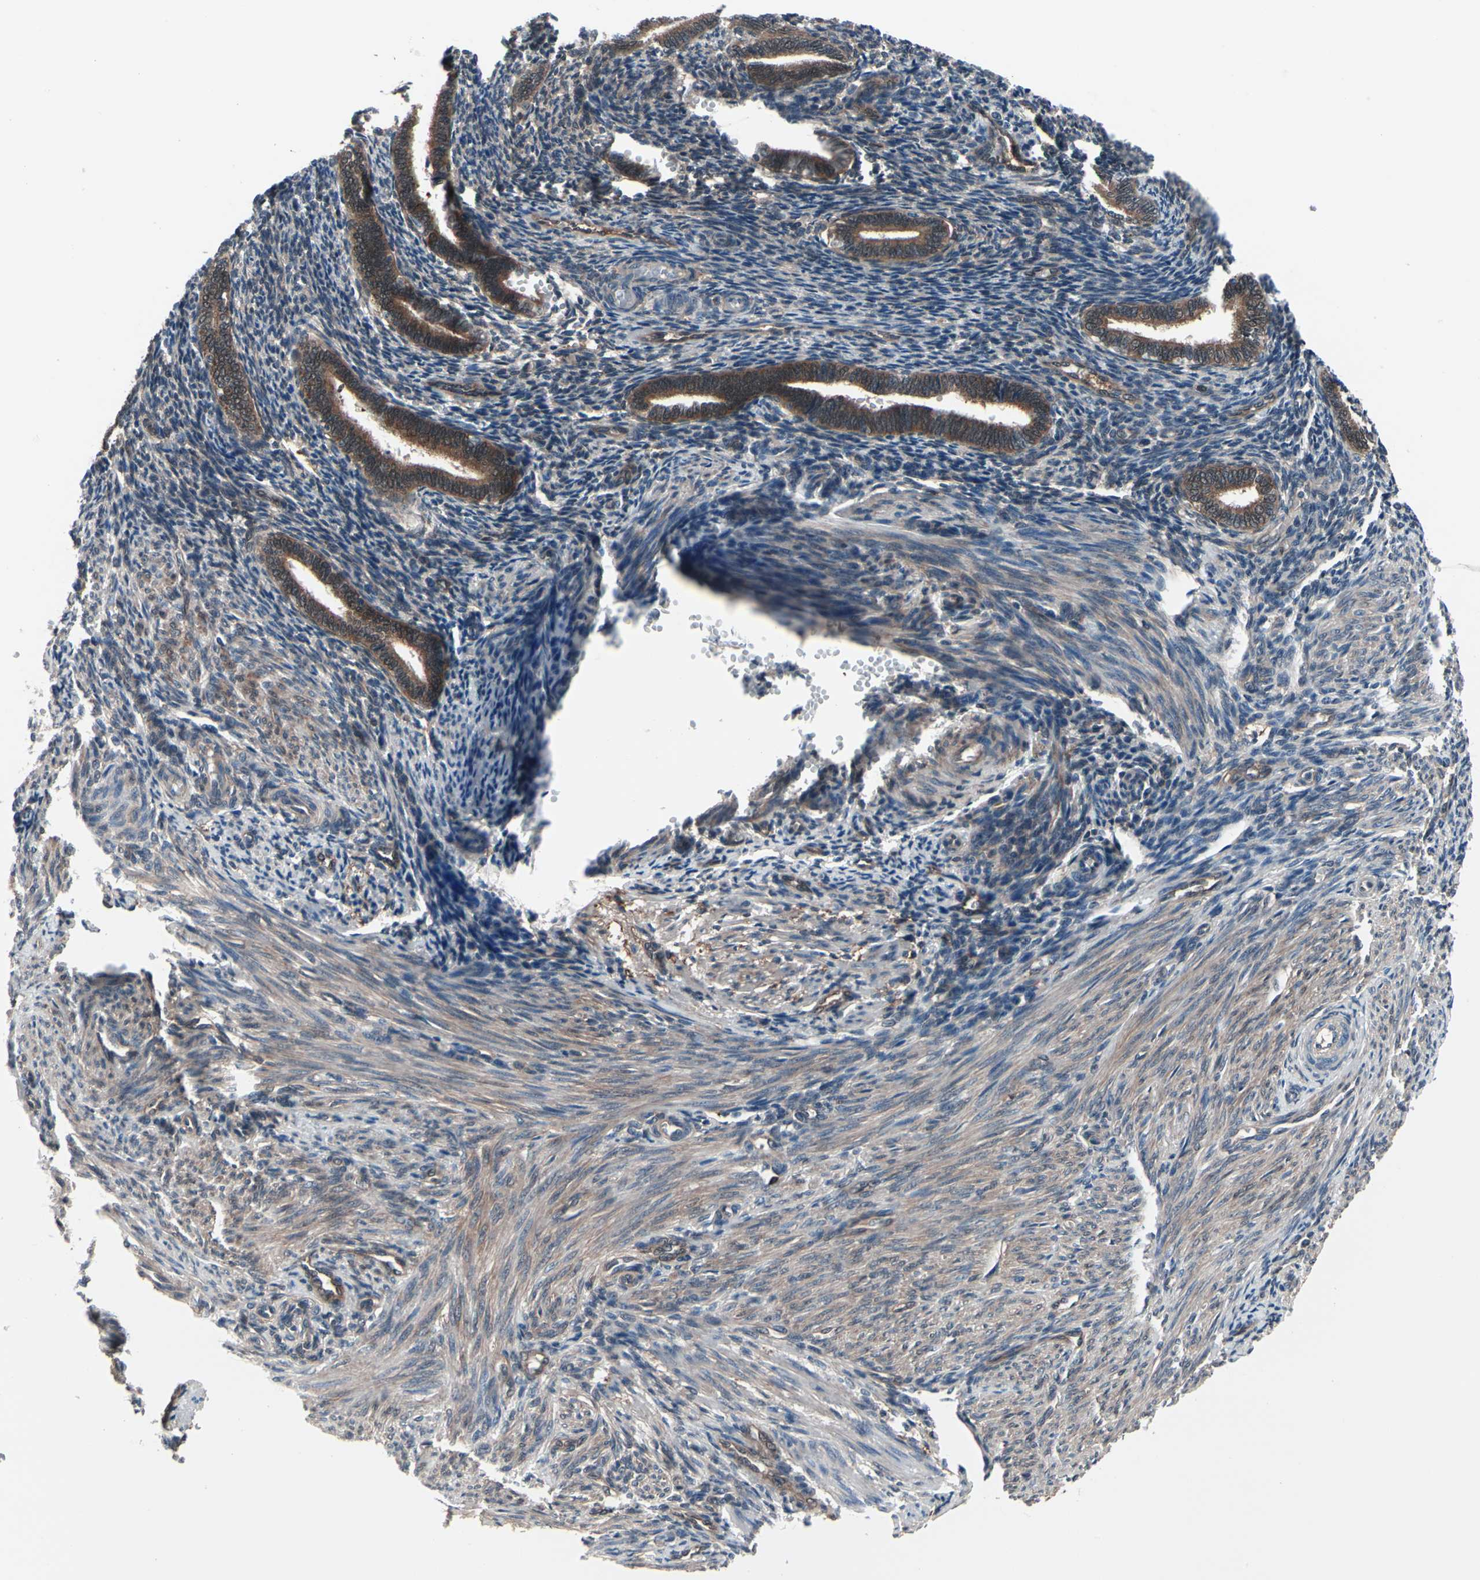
{"staining": {"intensity": "weak", "quantity": ">75%", "location": "cytoplasmic/membranous"}, "tissue": "endometrium", "cell_type": "Cells in endometrial stroma", "image_type": "normal", "snomed": [{"axis": "morphology", "description": "Normal tissue, NOS"}, {"axis": "topography", "description": "Endometrium"}], "caption": "This image shows immunohistochemistry (IHC) staining of benign endometrium, with low weak cytoplasmic/membranous expression in approximately >75% of cells in endometrial stroma.", "gene": "PRDX6", "patient": {"sex": "female", "age": 27}}